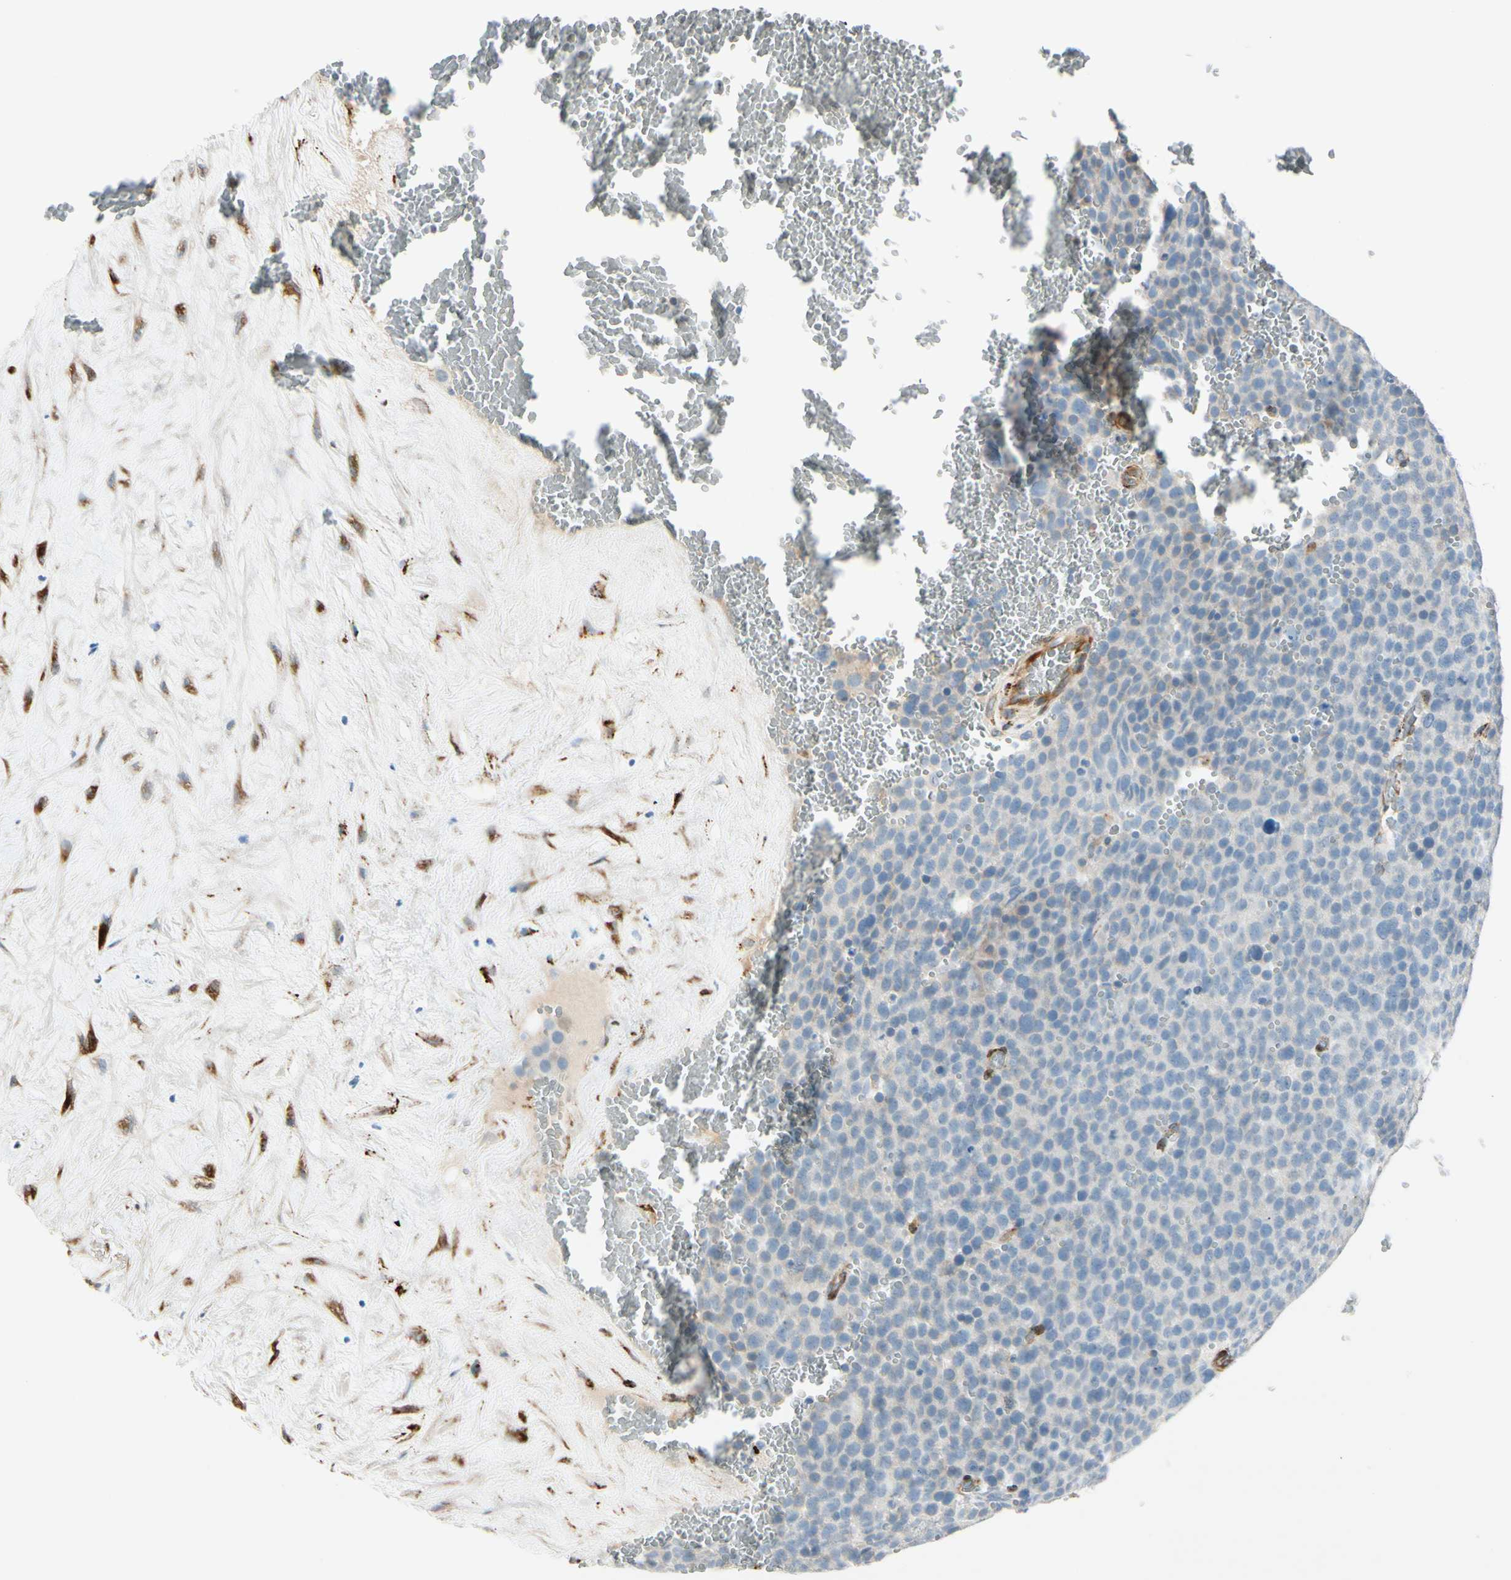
{"staining": {"intensity": "negative", "quantity": "none", "location": "none"}, "tissue": "testis cancer", "cell_type": "Tumor cells", "image_type": "cancer", "snomed": [{"axis": "morphology", "description": "Seminoma, NOS"}, {"axis": "topography", "description": "Testis"}], "caption": "Immunohistochemistry of testis seminoma exhibits no expression in tumor cells.", "gene": "FKBP7", "patient": {"sex": "male", "age": 71}}